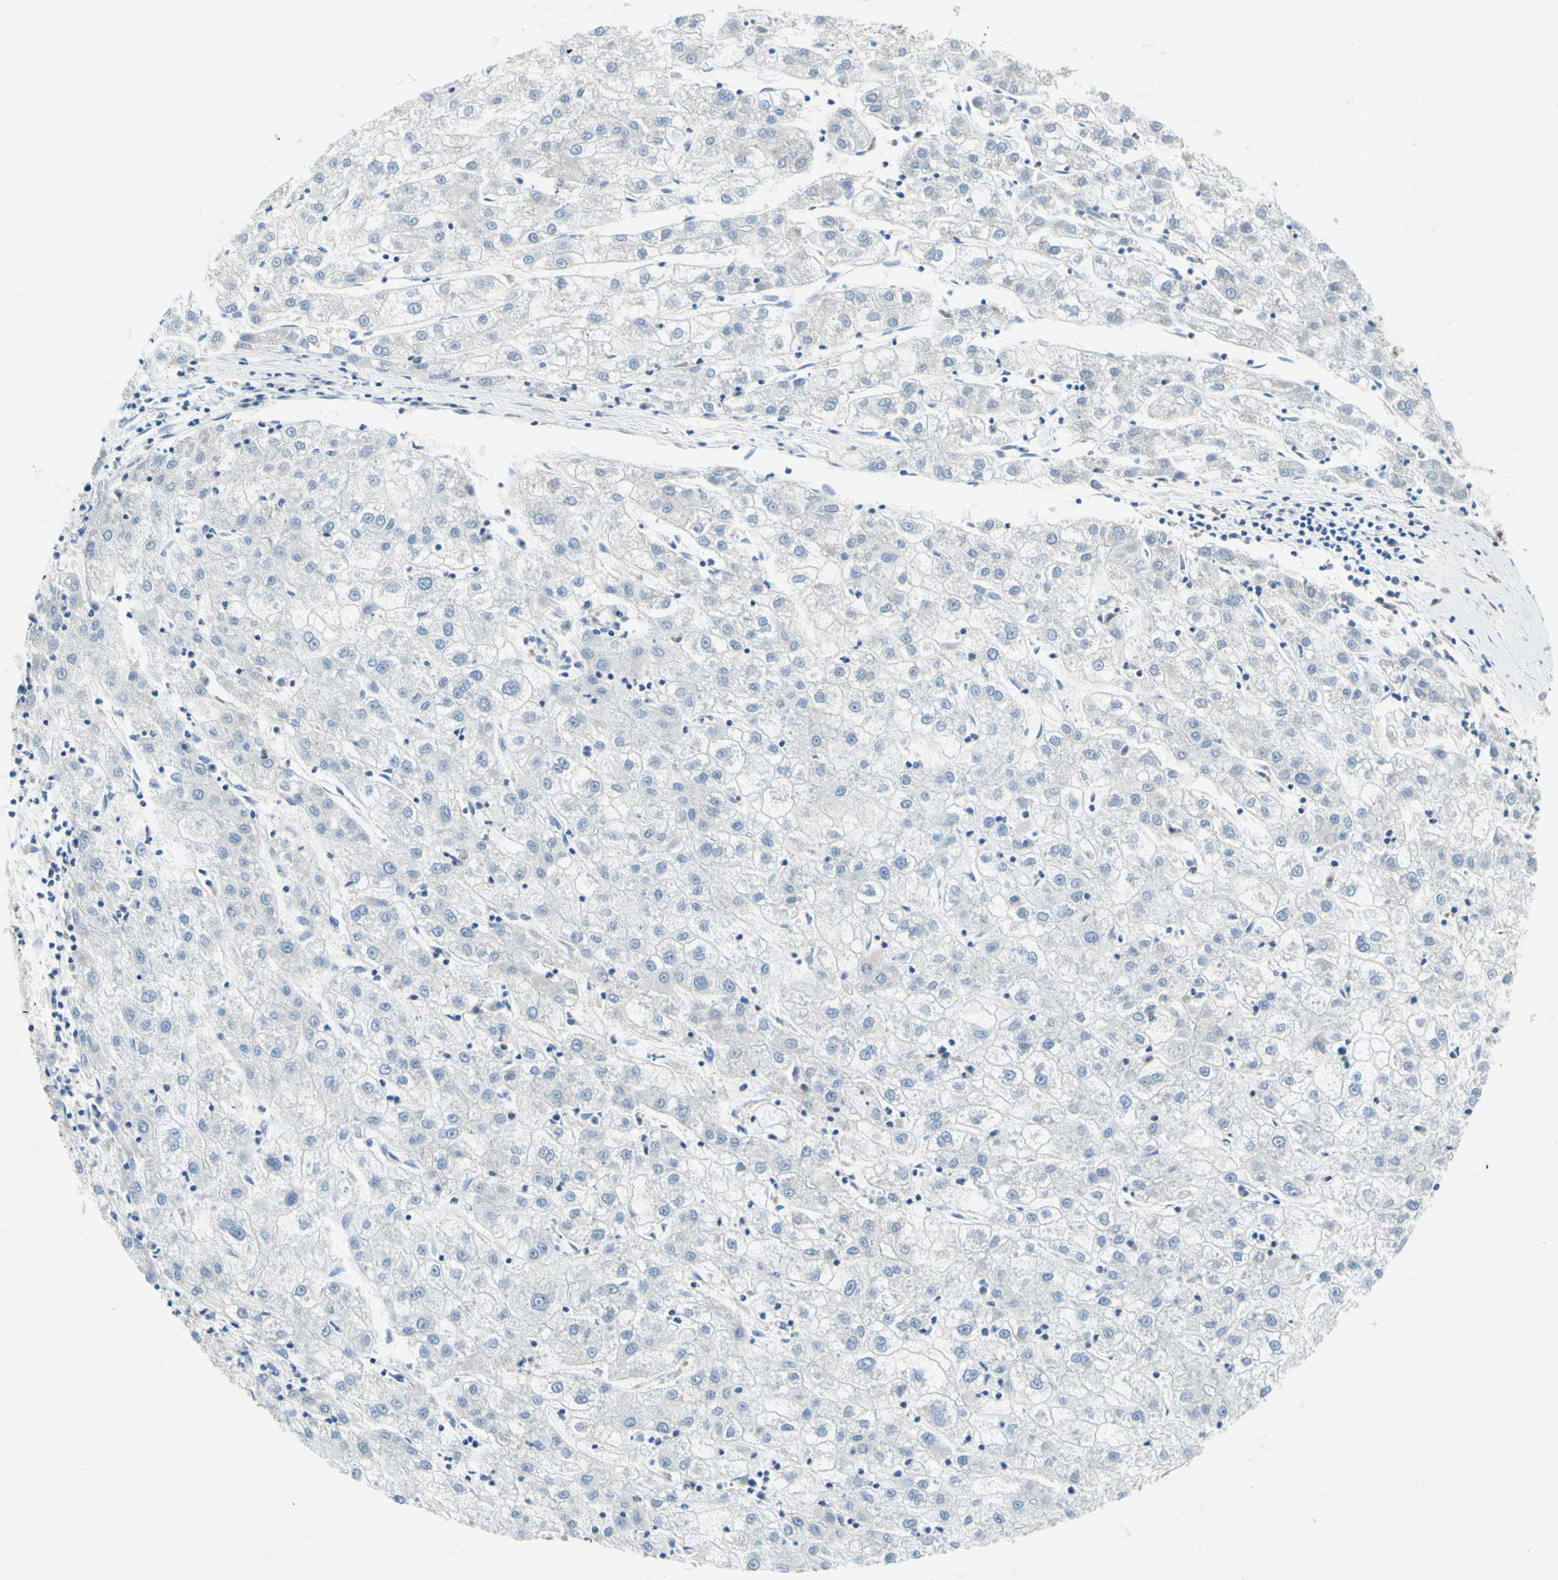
{"staining": {"intensity": "negative", "quantity": "none", "location": "none"}, "tissue": "liver cancer", "cell_type": "Tumor cells", "image_type": "cancer", "snomed": [{"axis": "morphology", "description": "Carcinoma, Hepatocellular, NOS"}, {"axis": "topography", "description": "Liver"}], "caption": "Immunohistochemistry (IHC) histopathology image of human liver cancer (hepatocellular carcinoma) stained for a protein (brown), which exhibits no positivity in tumor cells.", "gene": "MFF", "patient": {"sex": "male", "age": 72}}